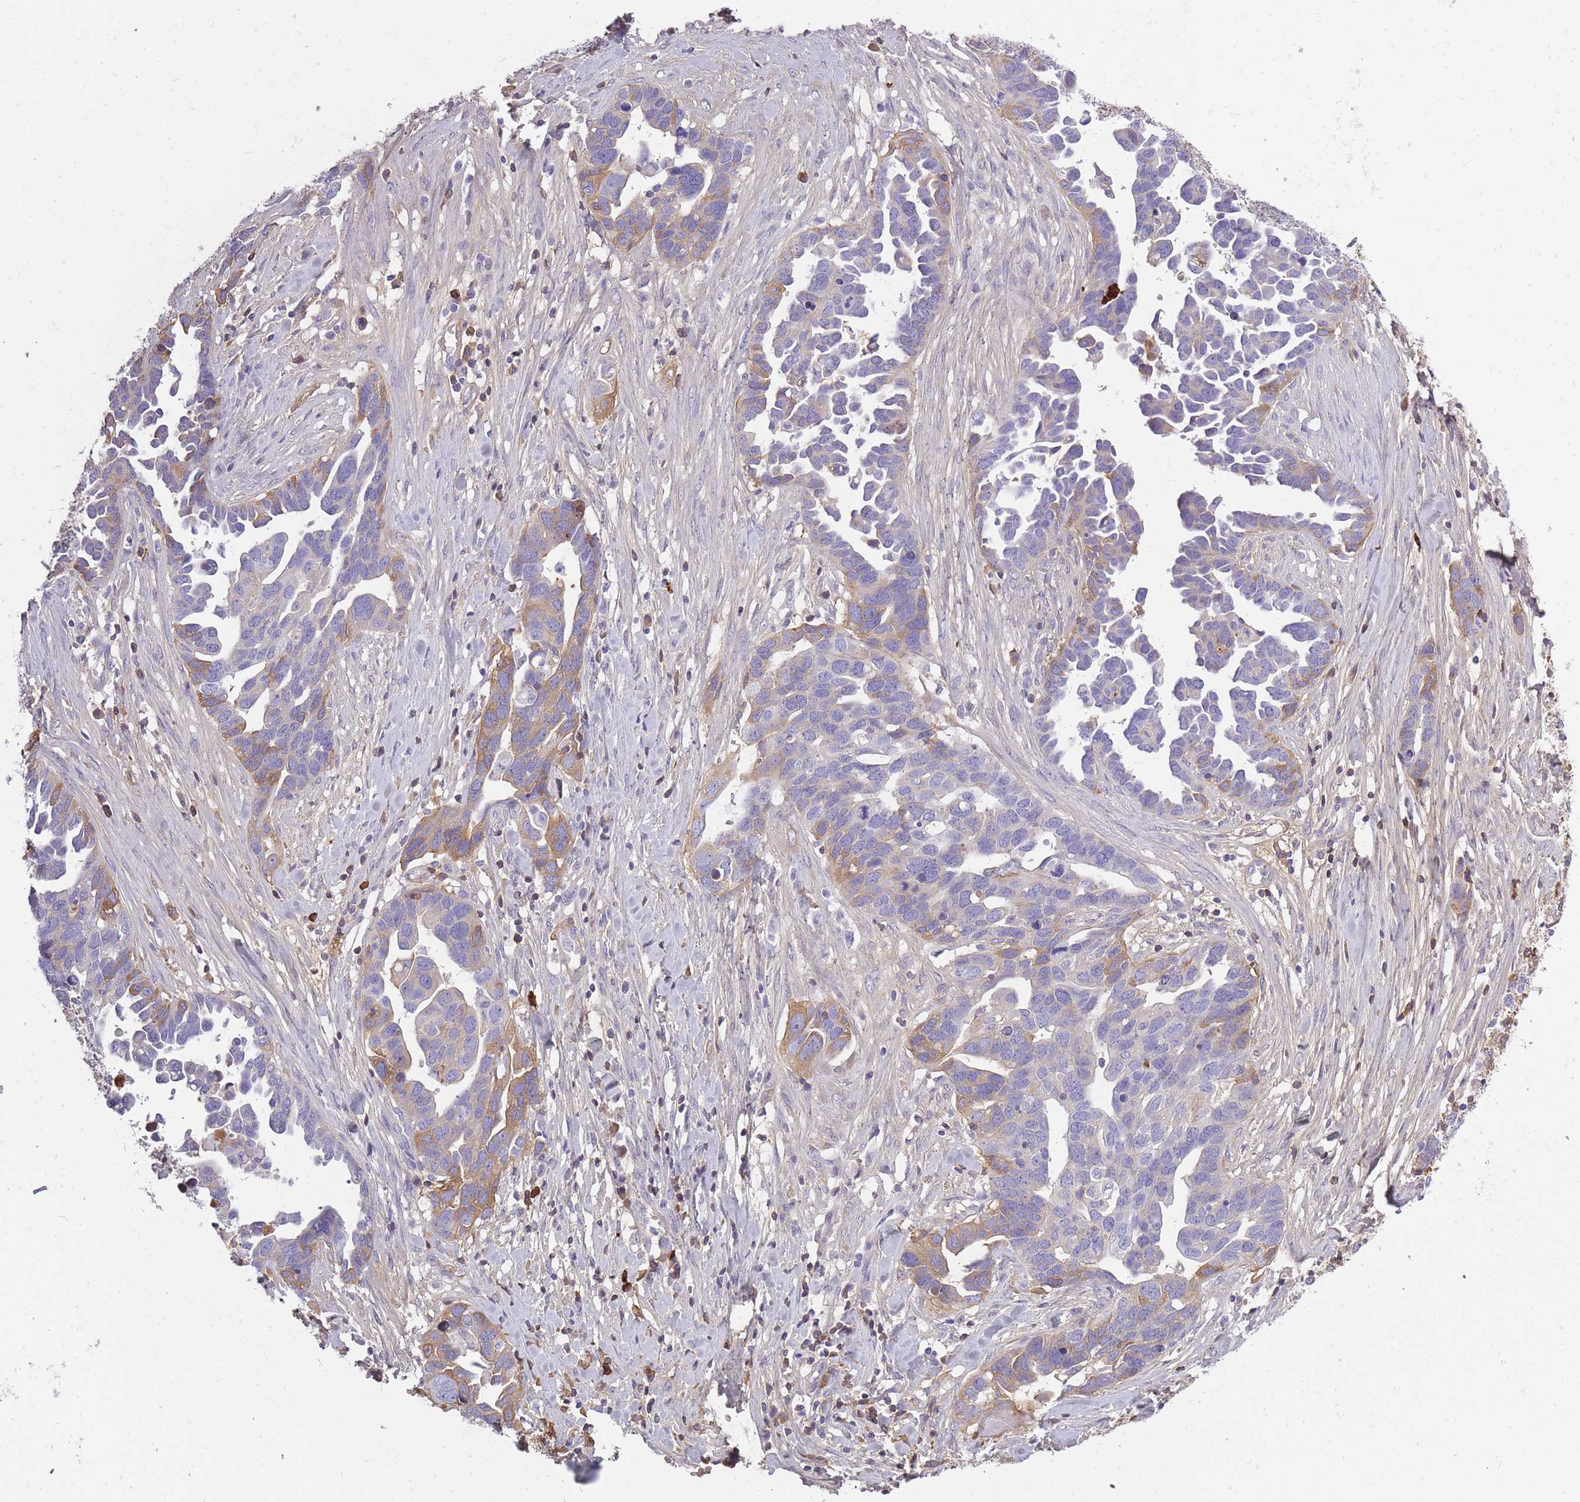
{"staining": {"intensity": "moderate", "quantity": "25%-75%", "location": "cytoplasmic/membranous"}, "tissue": "ovarian cancer", "cell_type": "Tumor cells", "image_type": "cancer", "snomed": [{"axis": "morphology", "description": "Cystadenocarcinoma, serous, NOS"}, {"axis": "topography", "description": "Ovary"}], "caption": "Protein expression analysis of human serous cystadenocarcinoma (ovarian) reveals moderate cytoplasmic/membranous staining in approximately 25%-75% of tumor cells.", "gene": "IGKV1D-42", "patient": {"sex": "female", "age": 54}}